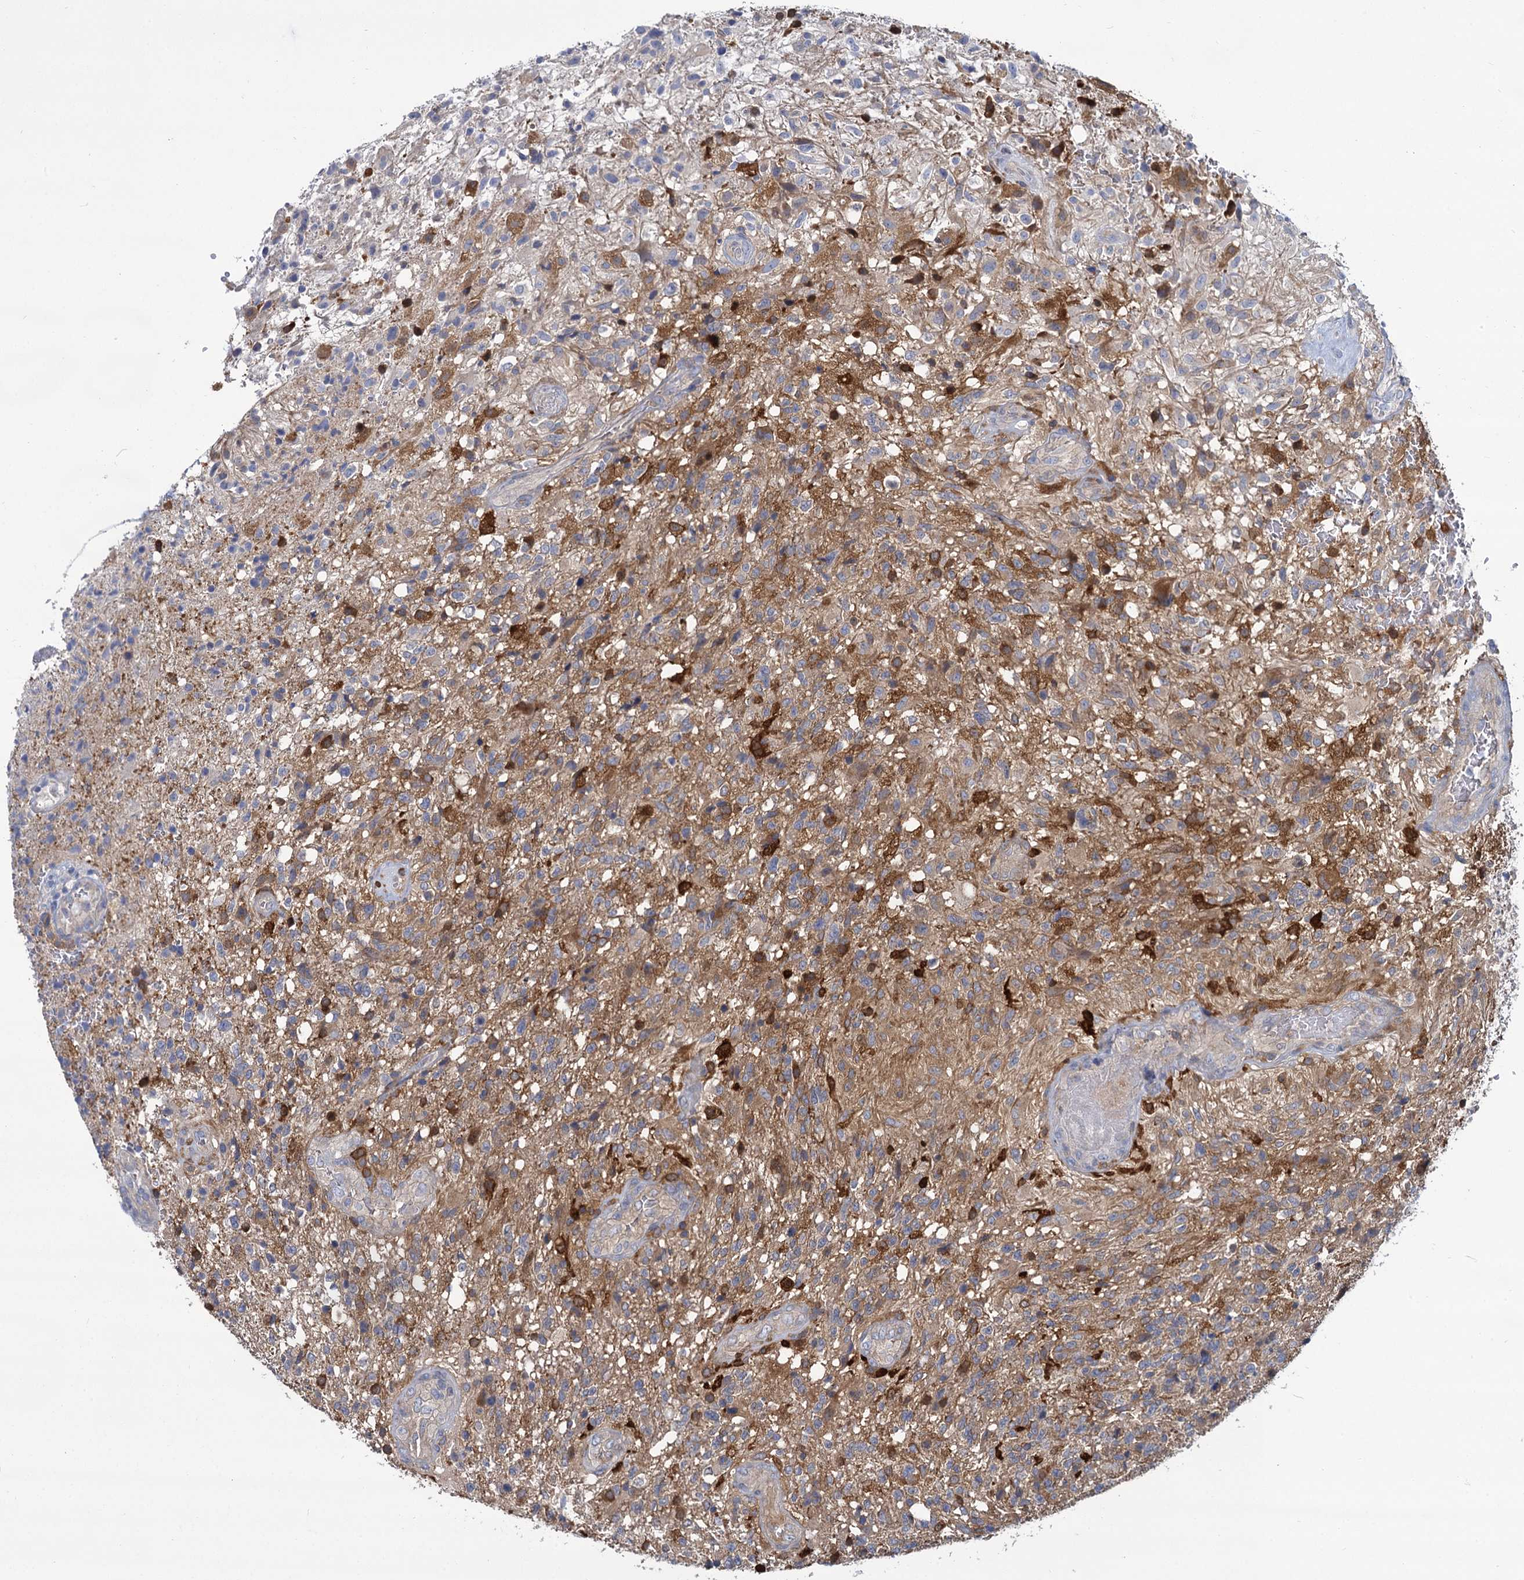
{"staining": {"intensity": "moderate", "quantity": "25%-75%", "location": "cytoplasmic/membranous"}, "tissue": "glioma", "cell_type": "Tumor cells", "image_type": "cancer", "snomed": [{"axis": "morphology", "description": "Glioma, malignant, High grade"}, {"axis": "topography", "description": "Brain"}], "caption": "The image reveals staining of glioma, revealing moderate cytoplasmic/membranous protein expression (brown color) within tumor cells.", "gene": "GCLC", "patient": {"sex": "male", "age": 56}}